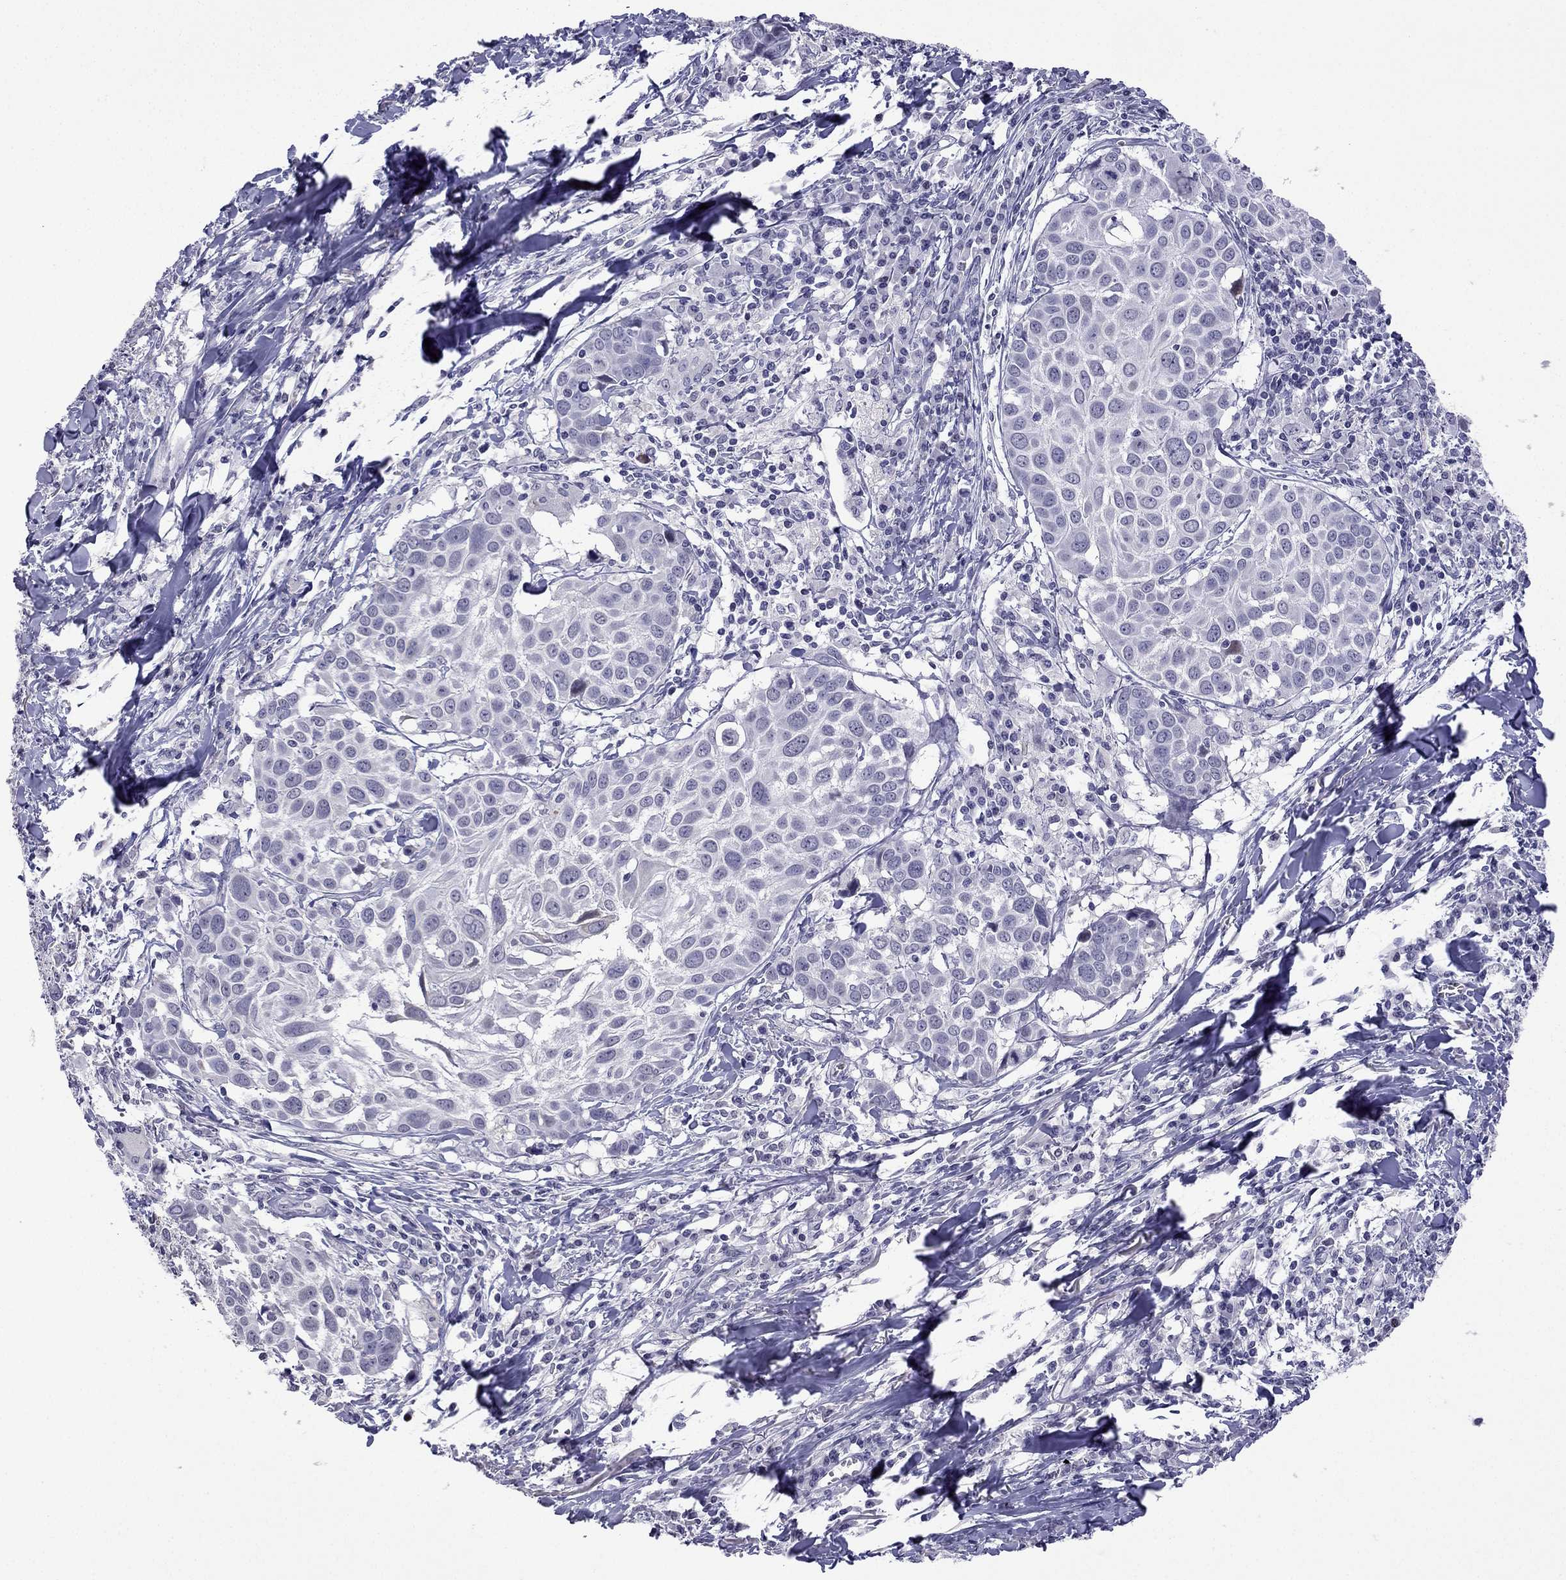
{"staining": {"intensity": "negative", "quantity": "none", "location": "none"}, "tissue": "lung cancer", "cell_type": "Tumor cells", "image_type": "cancer", "snomed": [{"axis": "morphology", "description": "Squamous cell carcinoma, NOS"}, {"axis": "topography", "description": "Lung"}], "caption": "High power microscopy histopathology image of an immunohistochemistry (IHC) micrograph of lung squamous cell carcinoma, revealing no significant positivity in tumor cells.", "gene": "CFAP70", "patient": {"sex": "male", "age": 57}}